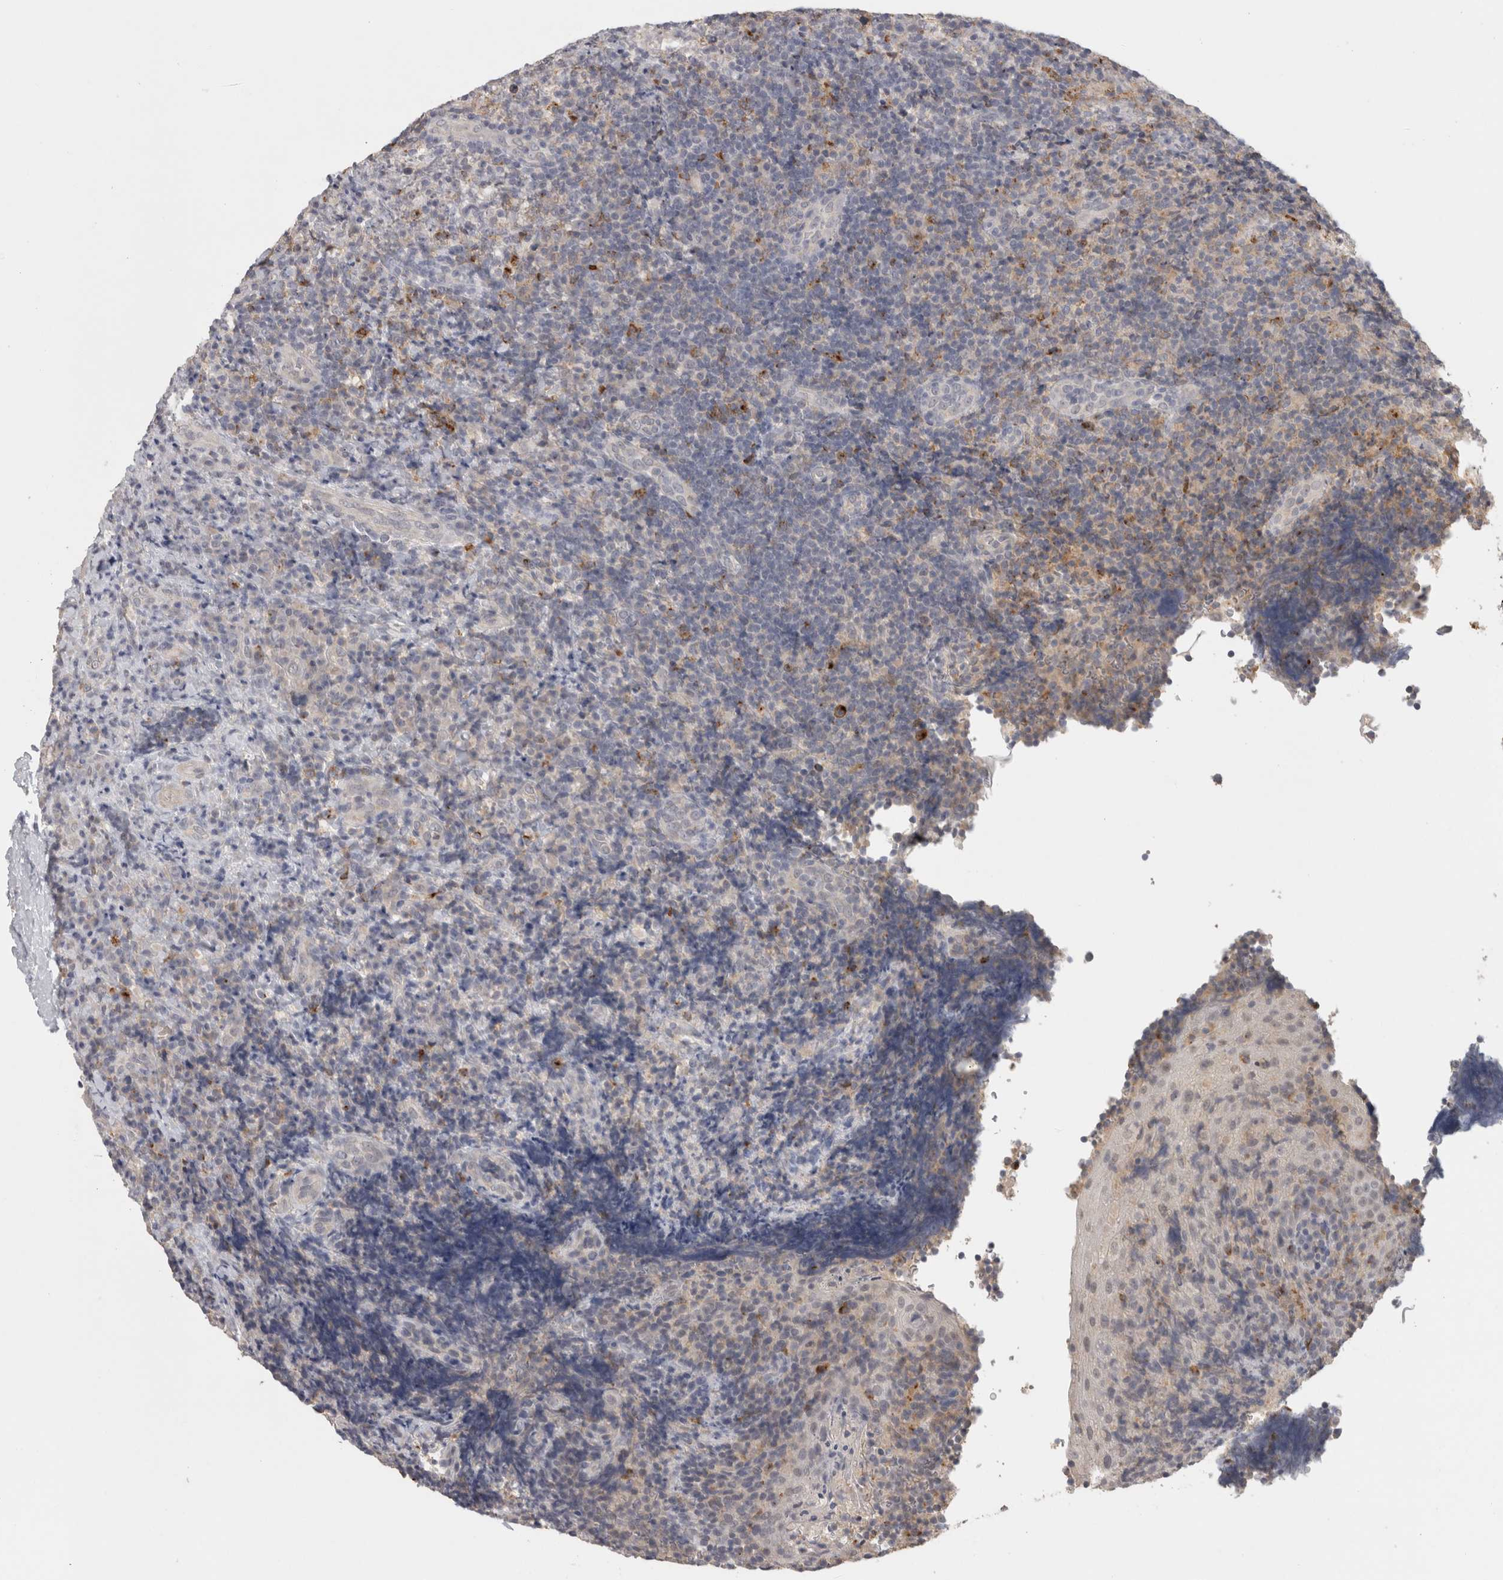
{"staining": {"intensity": "negative", "quantity": "none", "location": "none"}, "tissue": "lymphoma", "cell_type": "Tumor cells", "image_type": "cancer", "snomed": [{"axis": "morphology", "description": "Malignant lymphoma, non-Hodgkin's type, High grade"}, {"axis": "topography", "description": "Tonsil"}], "caption": "Image shows no significant protein staining in tumor cells of lymphoma.", "gene": "HAVCR2", "patient": {"sex": "female", "age": 36}}